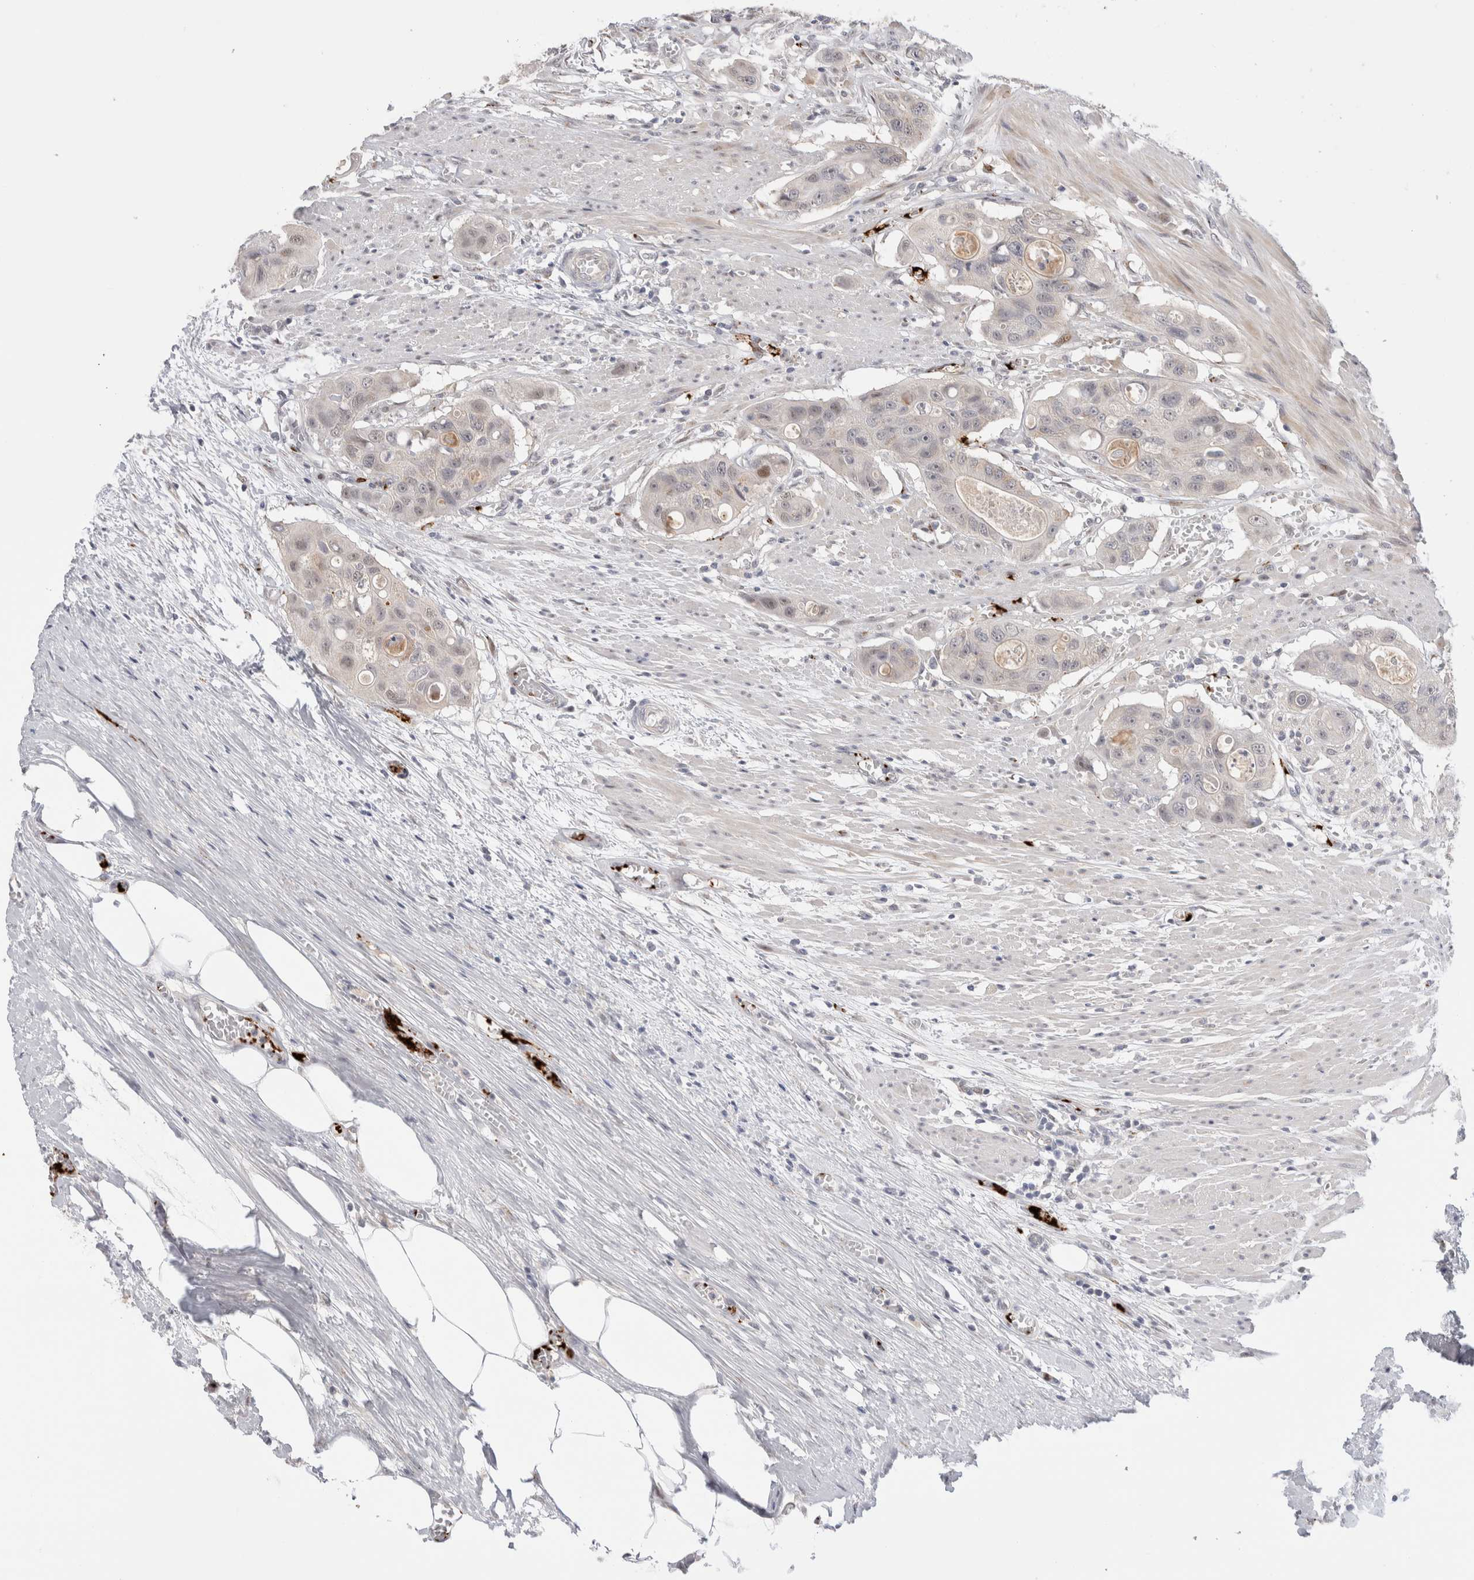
{"staining": {"intensity": "moderate", "quantity": "<25%", "location": "cytoplasmic/membranous"}, "tissue": "colorectal cancer", "cell_type": "Tumor cells", "image_type": "cancer", "snomed": [{"axis": "morphology", "description": "Adenocarcinoma, NOS"}, {"axis": "topography", "description": "Colon"}], "caption": "This is an image of immunohistochemistry (IHC) staining of adenocarcinoma (colorectal), which shows moderate expression in the cytoplasmic/membranous of tumor cells.", "gene": "VPS28", "patient": {"sex": "female", "age": 57}}